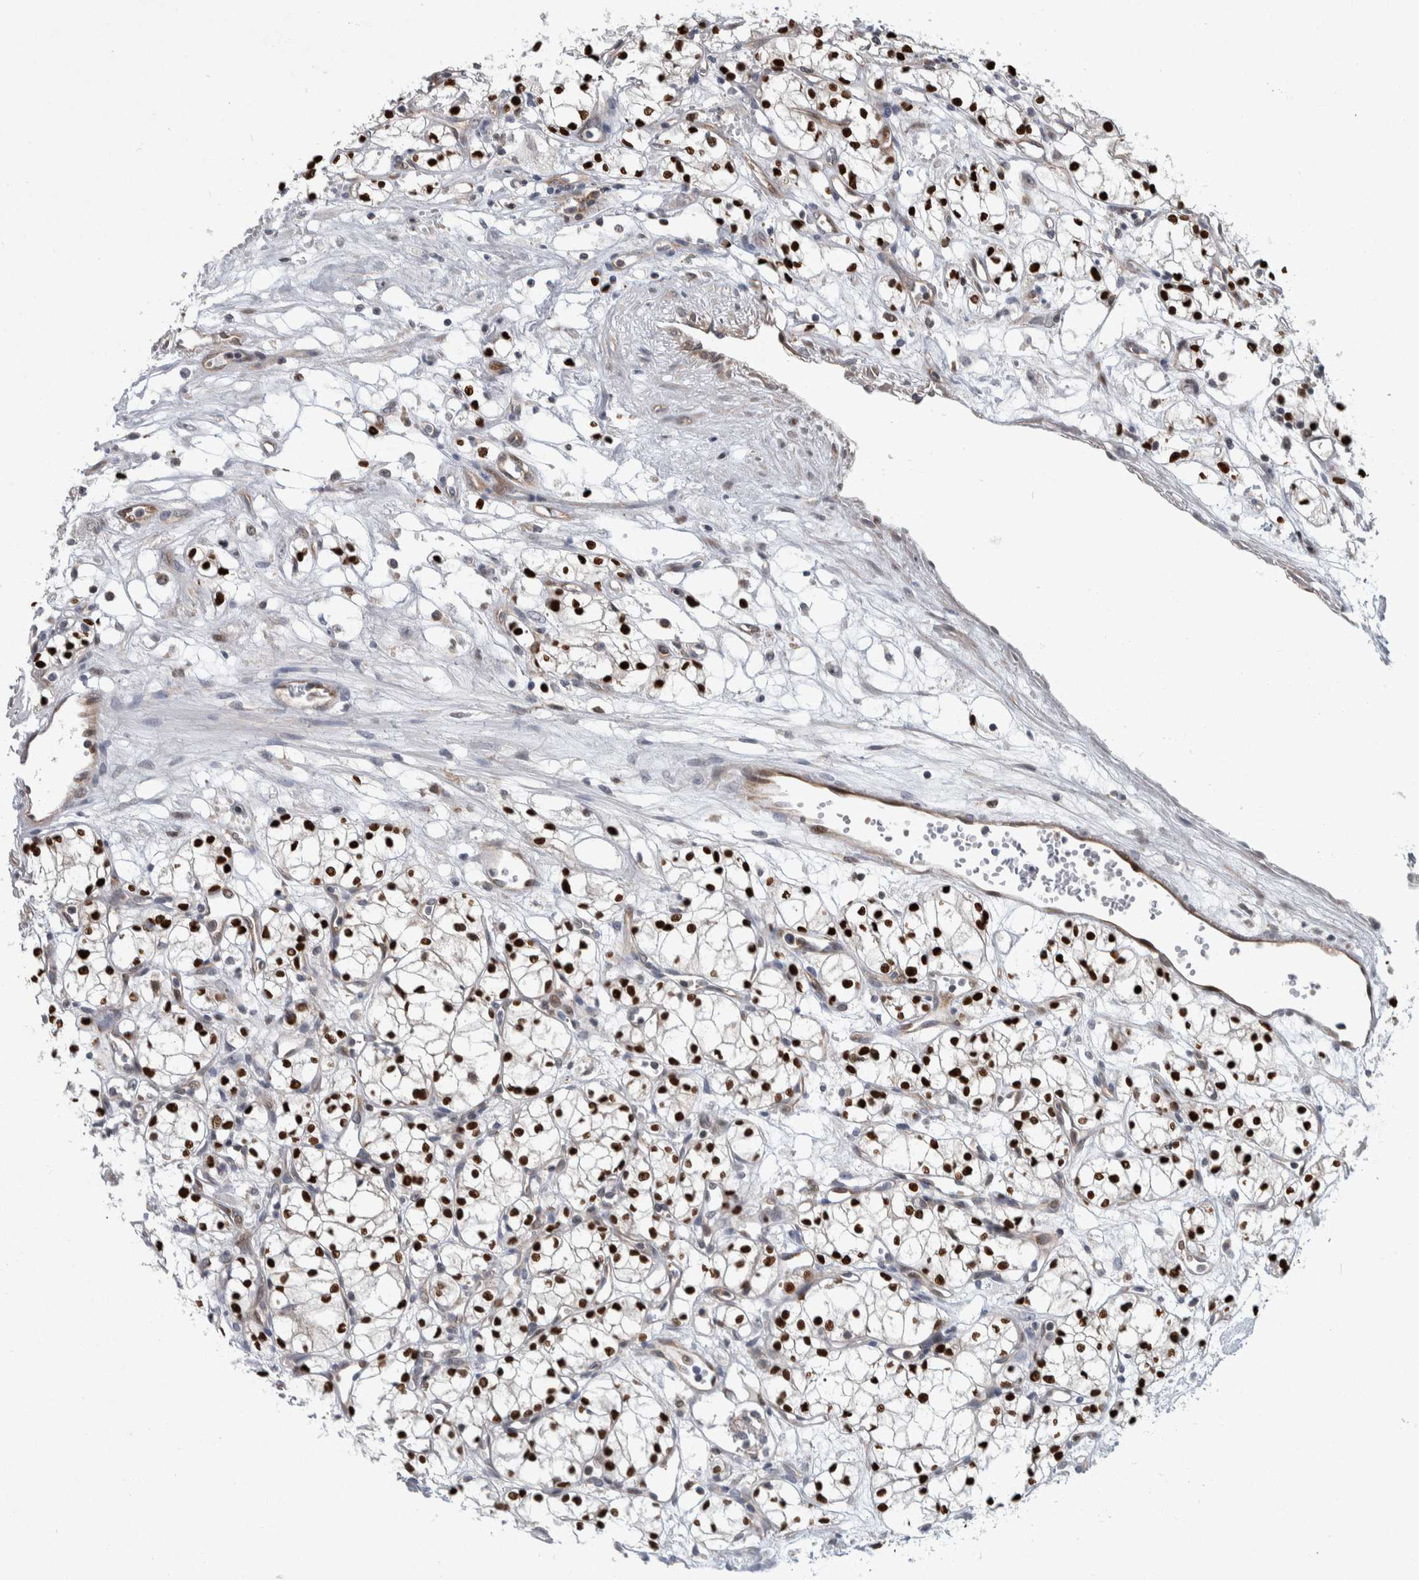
{"staining": {"intensity": "strong", "quantity": ">75%", "location": "nuclear"}, "tissue": "renal cancer", "cell_type": "Tumor cells", "image_type": "cancer", "snomed": [{"axis": "morphology", "description": "Normal tissue, NOS"}, {"axis": "morphology", "description": "Adenocarcinoma, NOS"}, {"axis": "topography", "description": "Kidney"}], "caption": "Renal cancer (adenocarcinoma) stained with IHC displays strong nuclear positivity in about >75% of tumor cells.", "gene": "PTPA", "patient": {"sex": "male", "age": 59}}